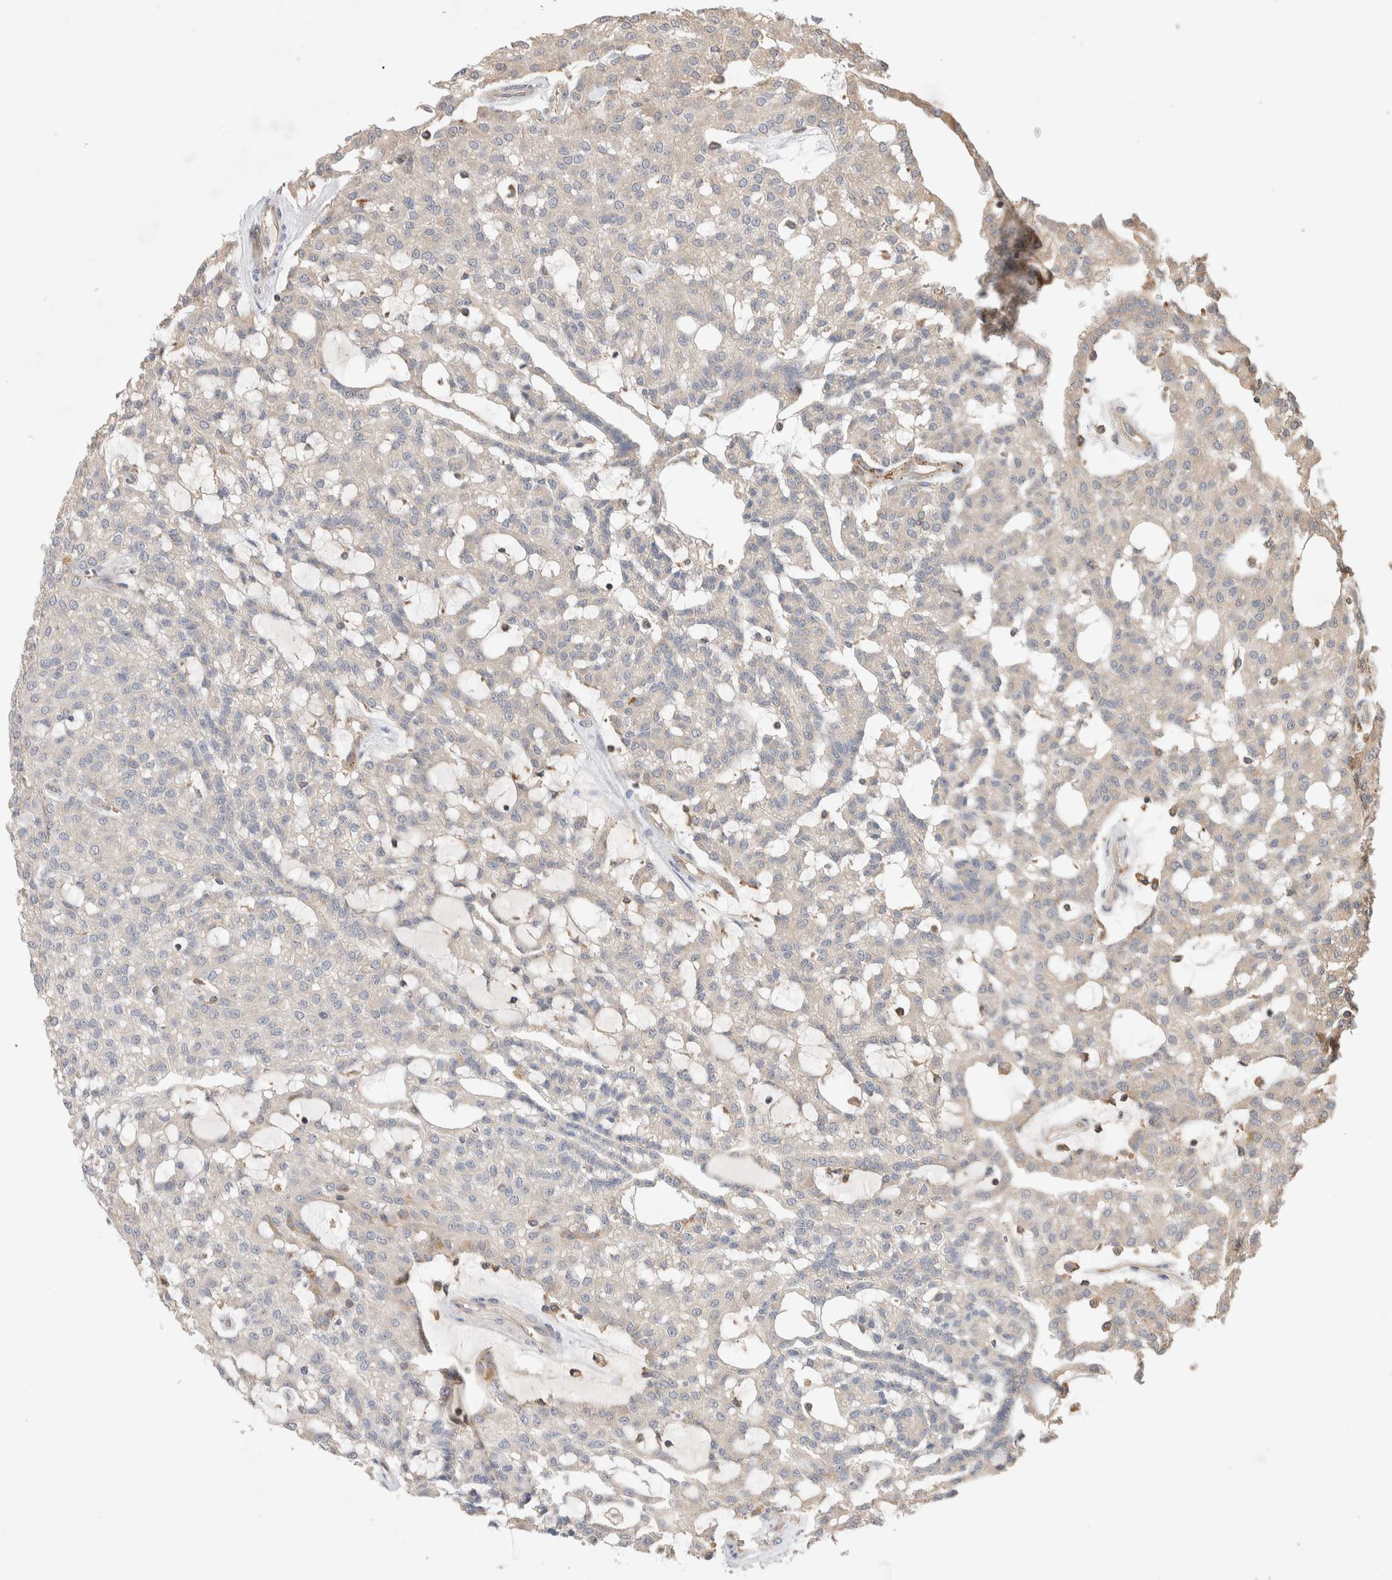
{"staining": {"intensity": "negative", "quantity": "none", "location": "none"}, "tissue": "renal cancer", "cell_type": "Tumor cells", "image_type": "cancer", "snomed": [{"axis": "morphology", "description": "Adenocarcinoma, NOS"}, {"axis": "topography", "description": "Kidney"}], "caption": "IHC histopathology image of neoplastic tissue: human renal adenocarcinoma stained with DAB (3,3'-diaminobenzidine) displays no significant protein expression in tumor cells.", "gene": "DEPTOR", "patient": {"sex": "male", "age": 63}}